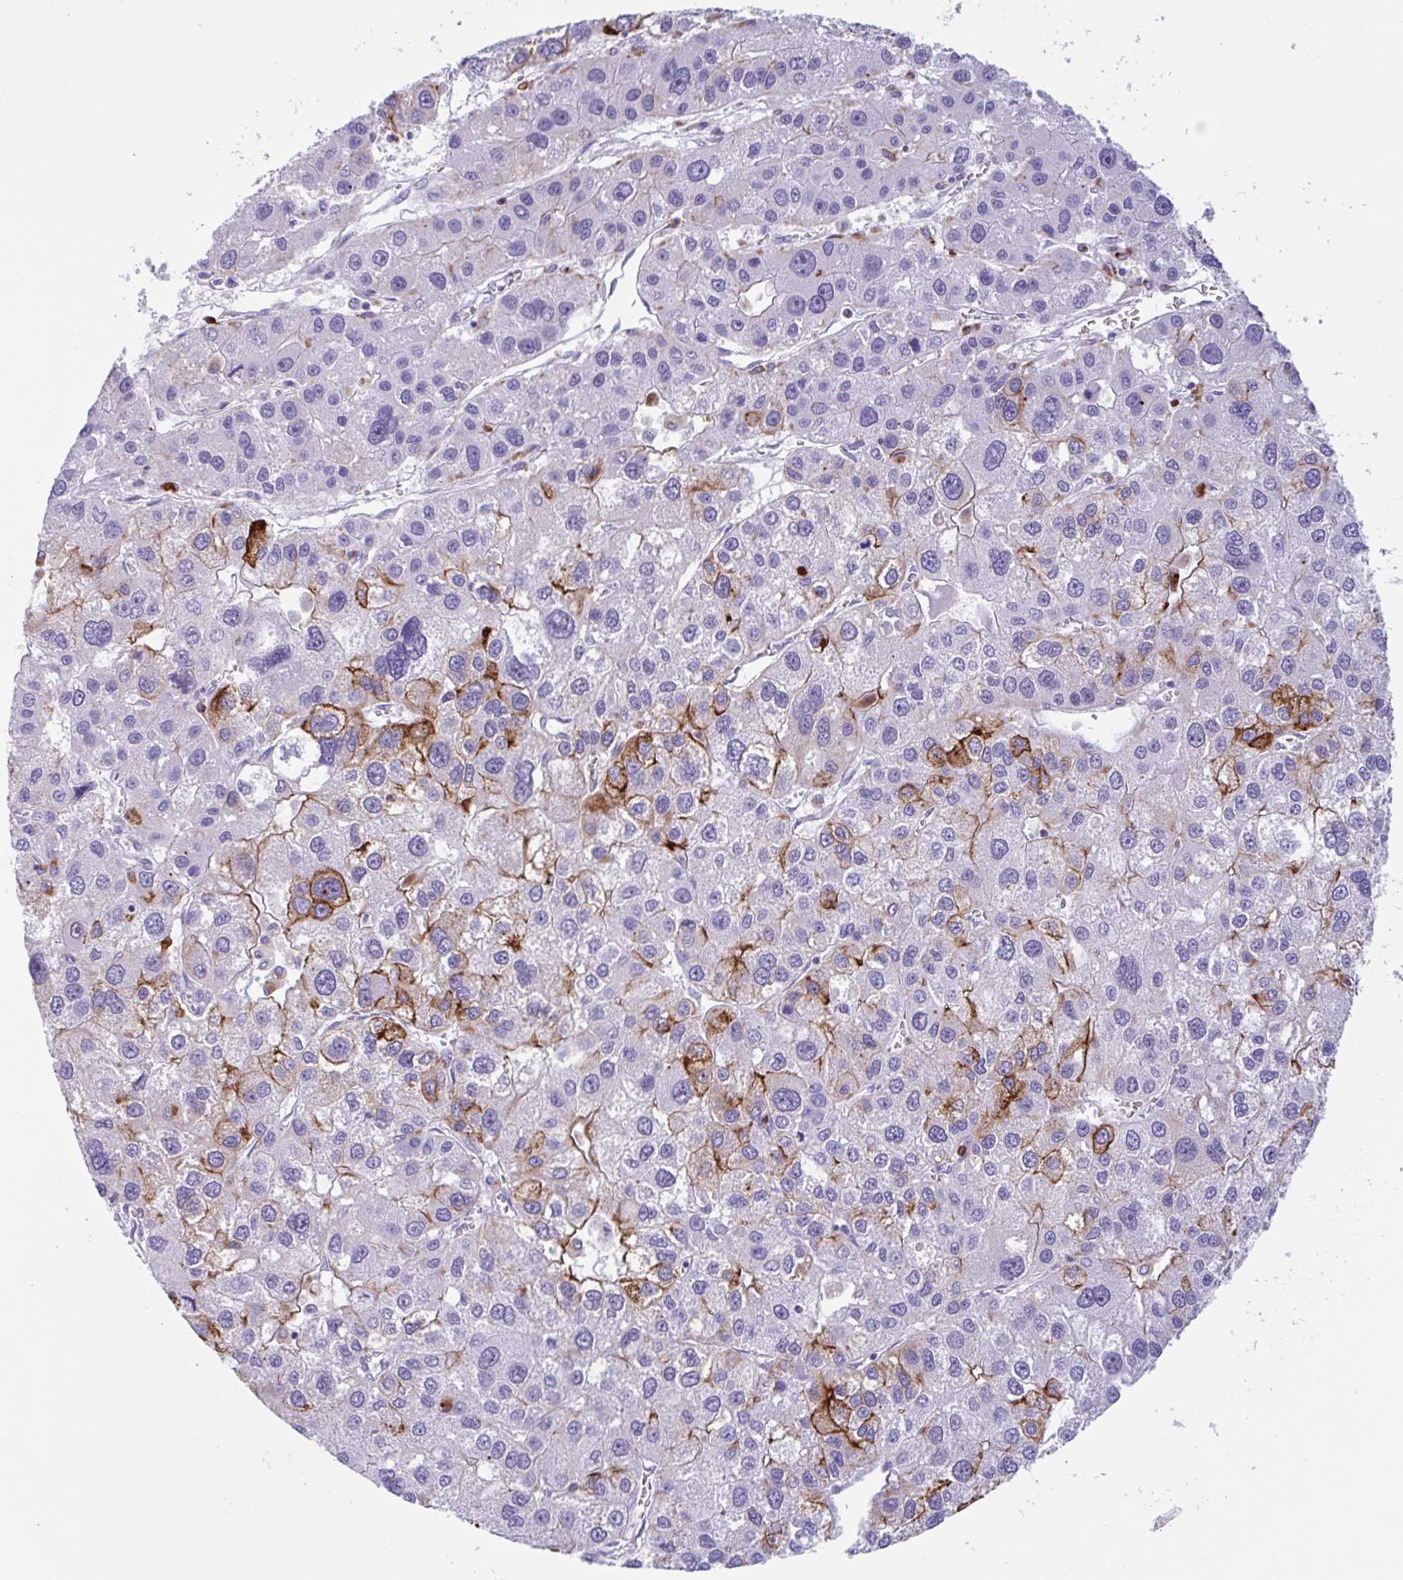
{"staining": {"intensity": "strong", "quantity": "<25%", "location": "cytoplasmic/membranous"}, "tissue": "liver cancer", "cell_type": "Tumor cells", "image_type": "cancer", "snomed": [{"axis": "morphology", "description": "Carcinoma, Hepatocellular, NOS"}, {"axis": "topography", "description": "Liver"}], "caption": "Immunohistochemical staining of liver cancer shows strong cytoplasmic/membranous protein staining in approximately <25% of tumor cells. (DAB = brown stain, brightfield microscopy at high magnification).", "gene": "DTWD2", "patient": {"sex": "male", "age": 73}}